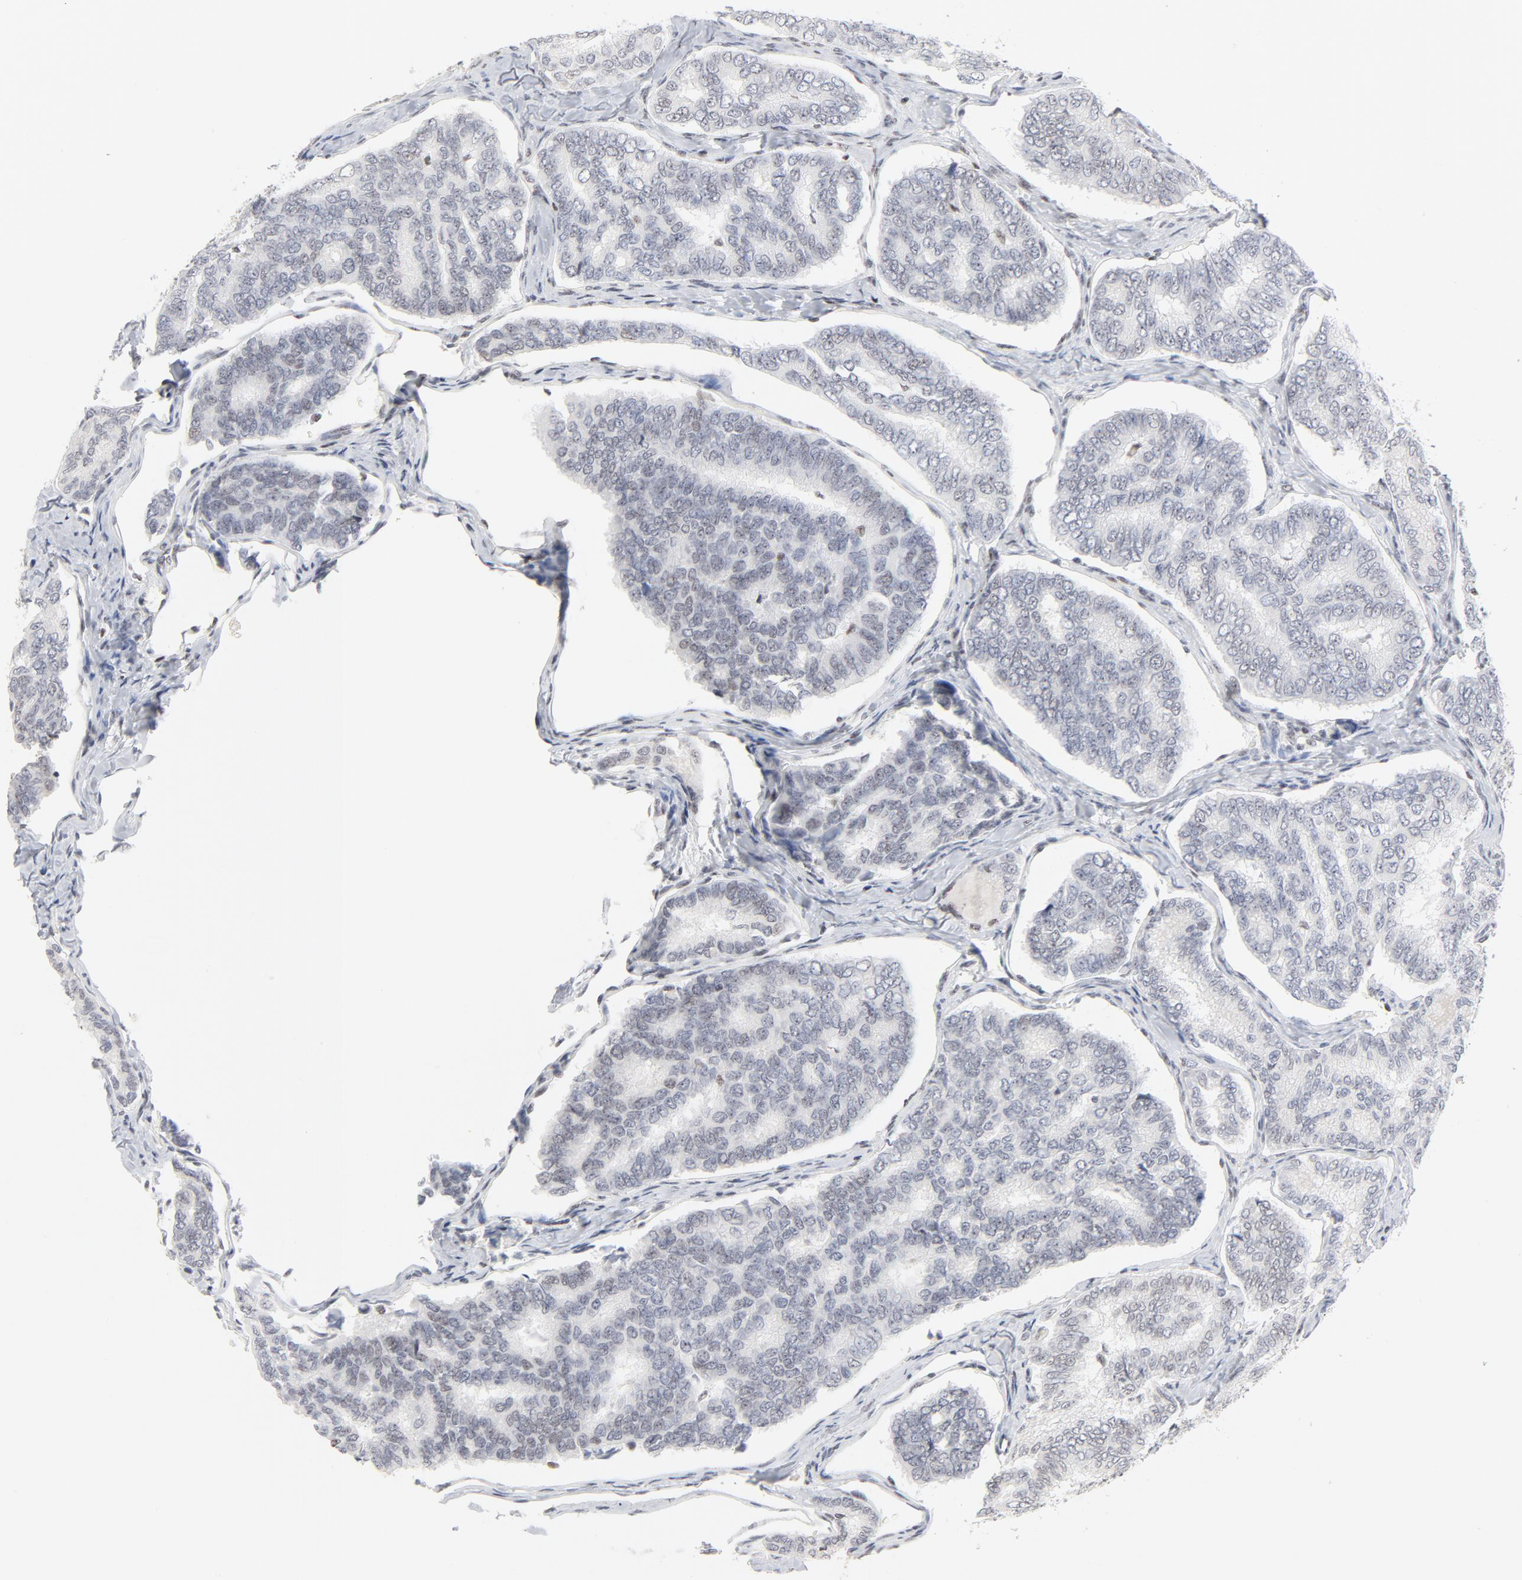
{"staining": {"intensity": "weak", "quantity": "<25%", "location": "nuclear"}, "tissue": "thyroid cancer", "cell_type": "Tumor cells", "image_type": "cancer", "snomed": [{"axis": "morphology", "description": "Papillary adenocarcinoma, NOS"}, {"axis": "topography", "description": "Thyroid gland"}], "caption": "This is an IHC histopathology image of human thyroid cancer (papillary adenocarcinoma). There is no expression in tumor cells.", "gene": "GTF2H1", "patient": {"sex": "female", "age": 35}}